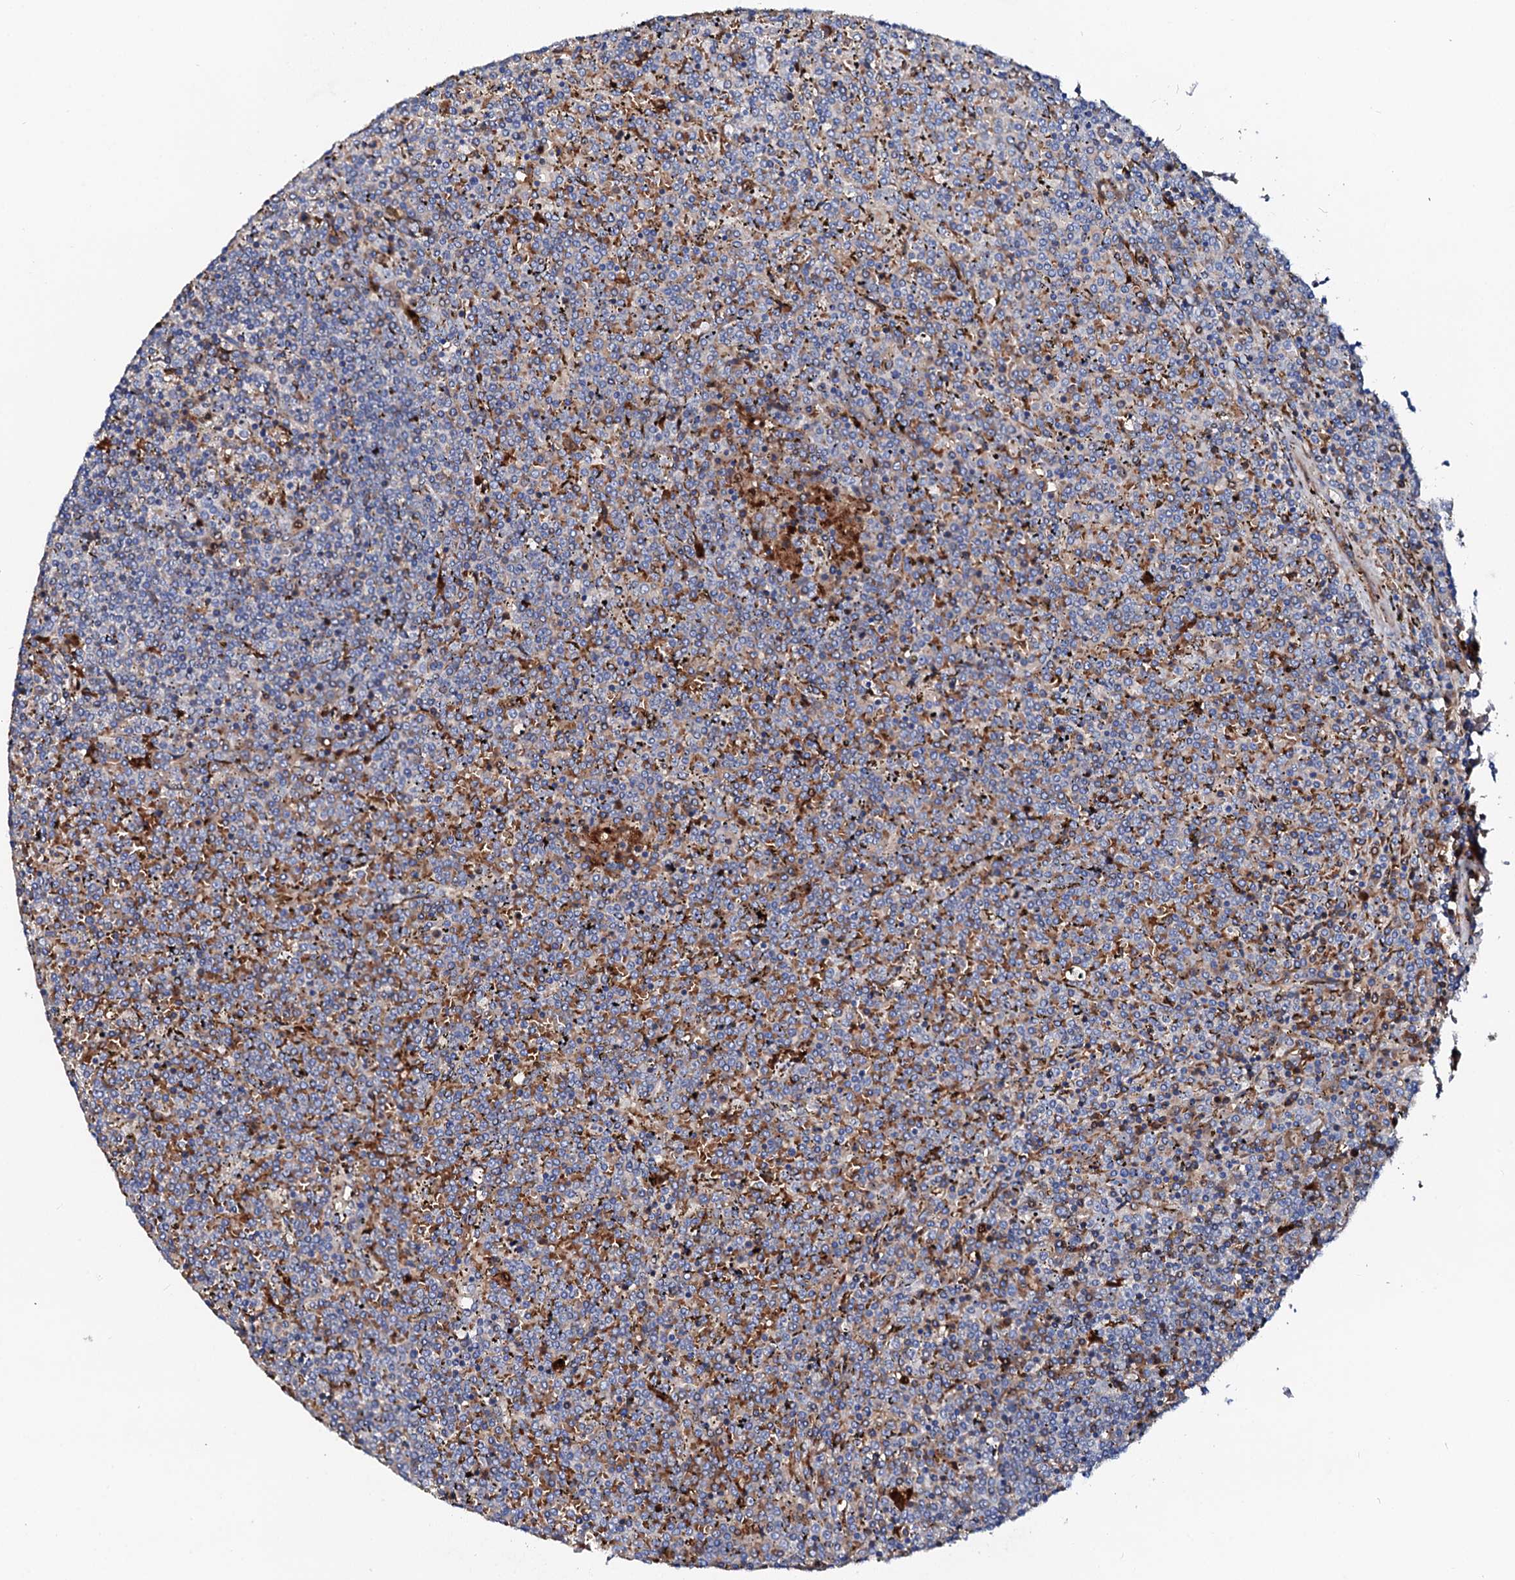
{"staining": {"intensity": "moderate", "quantity": "<25%", "location": "cytoplasmic/membranous"}, "tissue": "lymphoma", "cell_type": "Tumor cells", "image_type": "cancer", "snomed": [{"axis": "morphology", "description": "Malignant lymphoma, non-Hodgkin's type, Low grade"}, {"axis": "topography", "description": "Spleen"}], "caption": "Immunohistochemical staining of human low-grade malignant lymphoma, non-Hodgkin's type demonstrates low levels of moderate cytoplasmic/membranous expression in about <25% of tumor cells. The protein is shown in brown color, while the nuclei are stained blue.", "gene": "SLC10A7", "patient": {"sex": "female", "age": 19}}